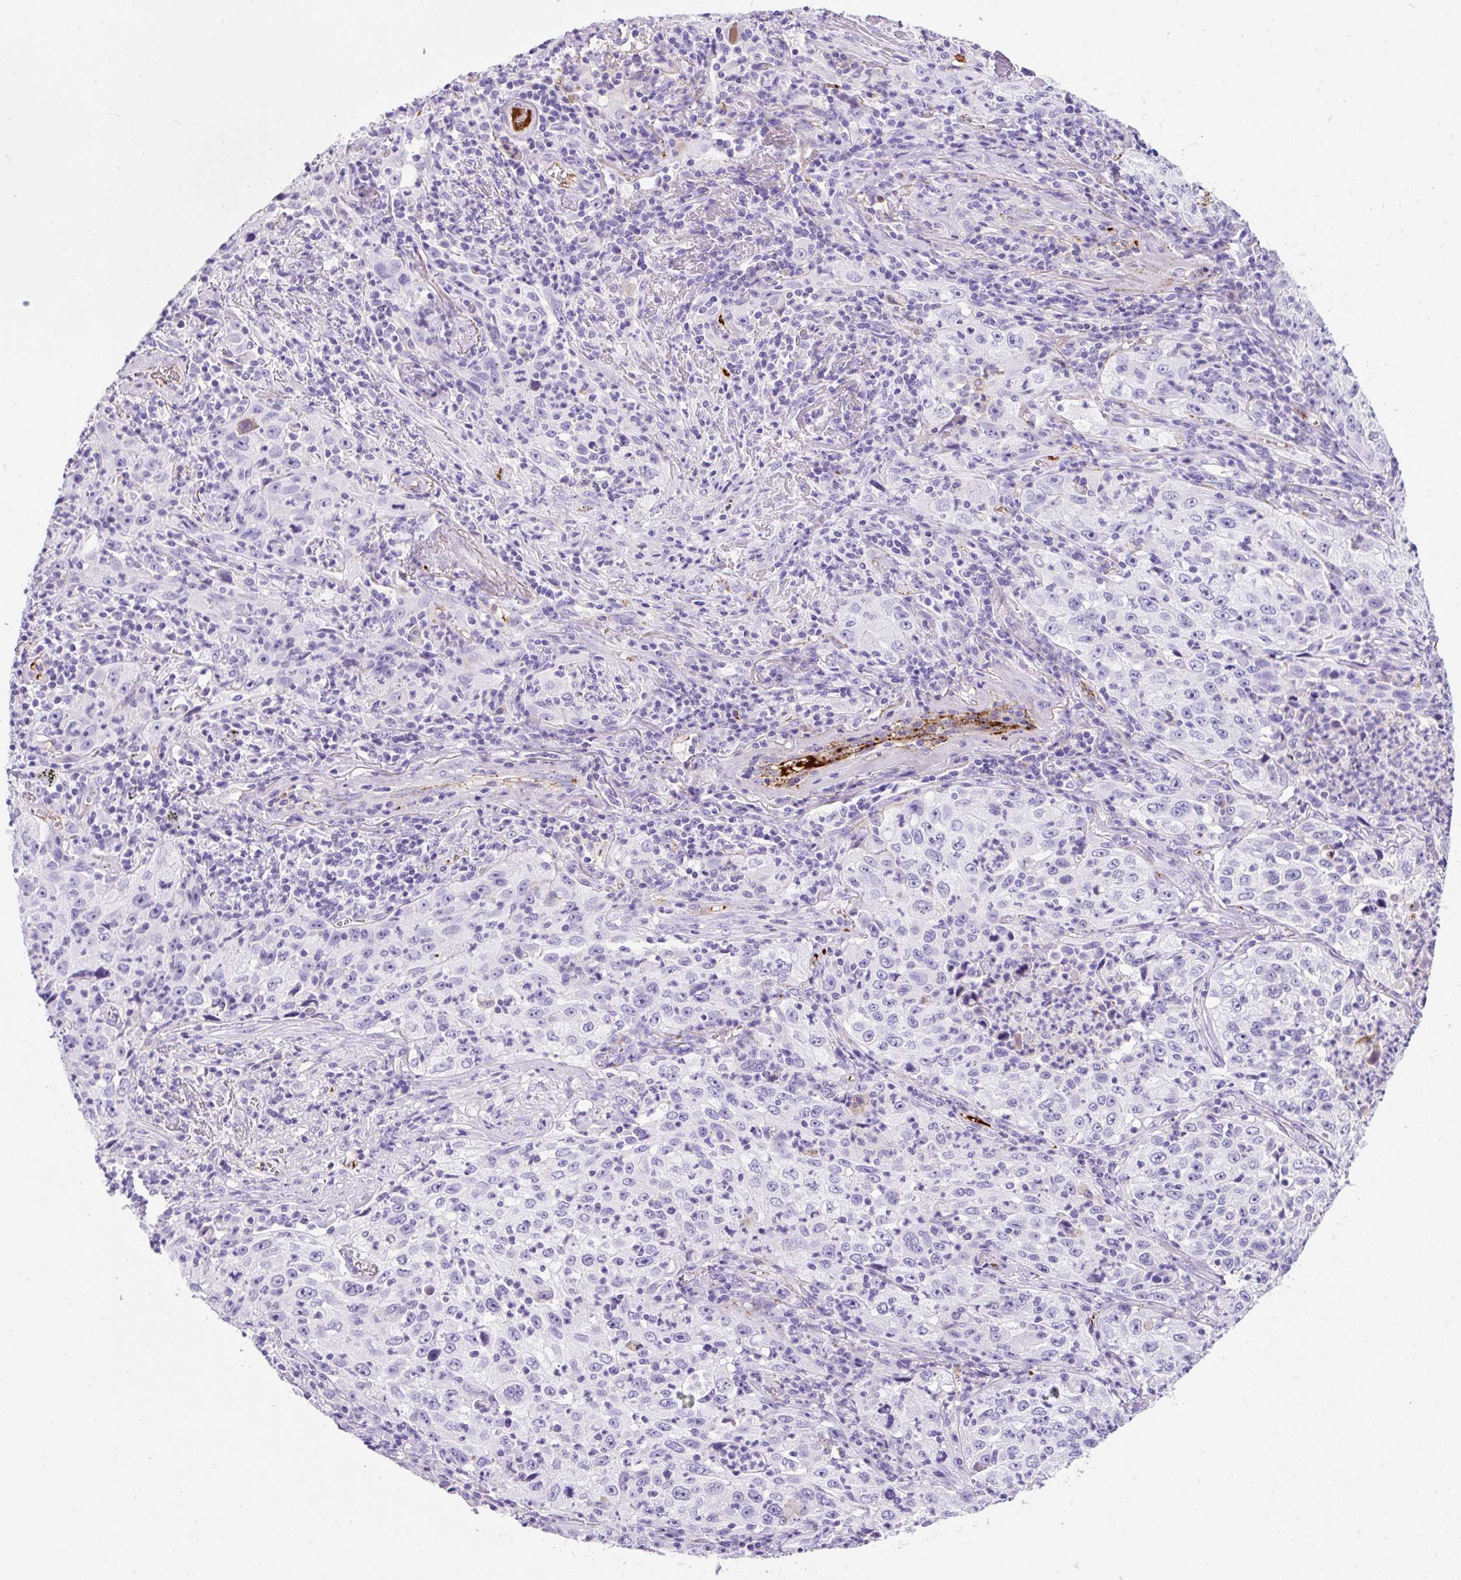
{"staining": {"intensity": "negative", "quantity": "none", "location": "none"}, "tissue": "lung cancer", "cell_type": "Tumor cells", "image_type": "cancer", "snomed": [{"axis": "morphology", "description": "Squamous cell carcinoma, NOS"}, {"axis": "topography", "description": "Lung"}], "caption": "Tumor cells show no significant protein expression in lung squamous cell carcinoma. Nuclei are stained in blue.", "gene": "APOC4-APOC2", "patient": {"sex": "male", "age": 71}}